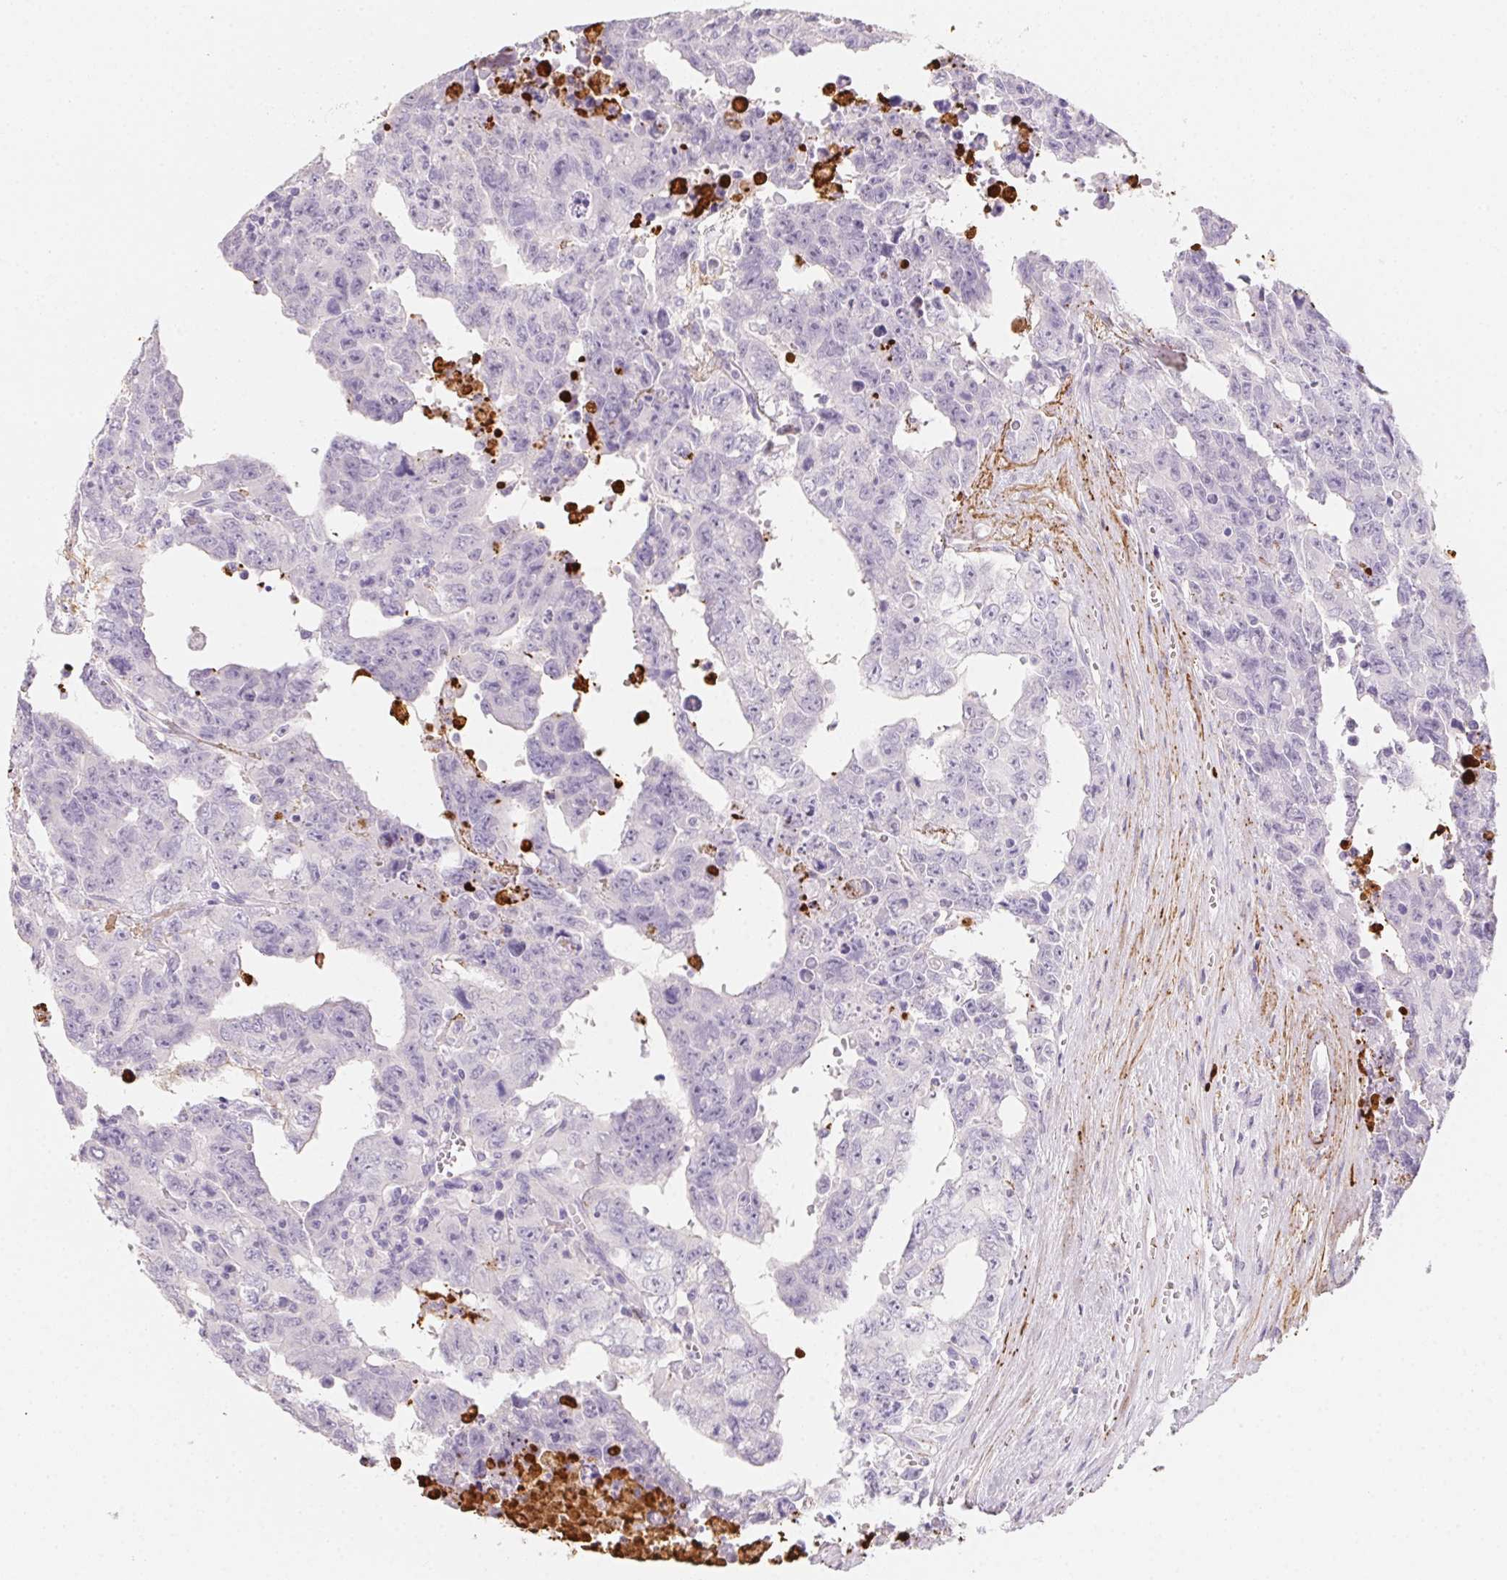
{"staining": {"intensity": "negative", "quantity": "none", "location": "none"}, "tissue": "testis cancer", "cell_type": "Tumor cells", "image_type": "cancer", "snomed": [{"axis": "morphology", "description": "Carcinoma, Embryonal, NOS"}, {"axis": "topography", "description": "Testis"}], "caption": "The image exhibits no staining of tumor cells in testis embryonal carcinoma. (Brightfield microscopy of DAB (3,3'-diaminobenzidine) immunohistochemistry (IHC) at high magnification).", "gene": "MYL4", "patient": {"sex": "male", "age": 24}}